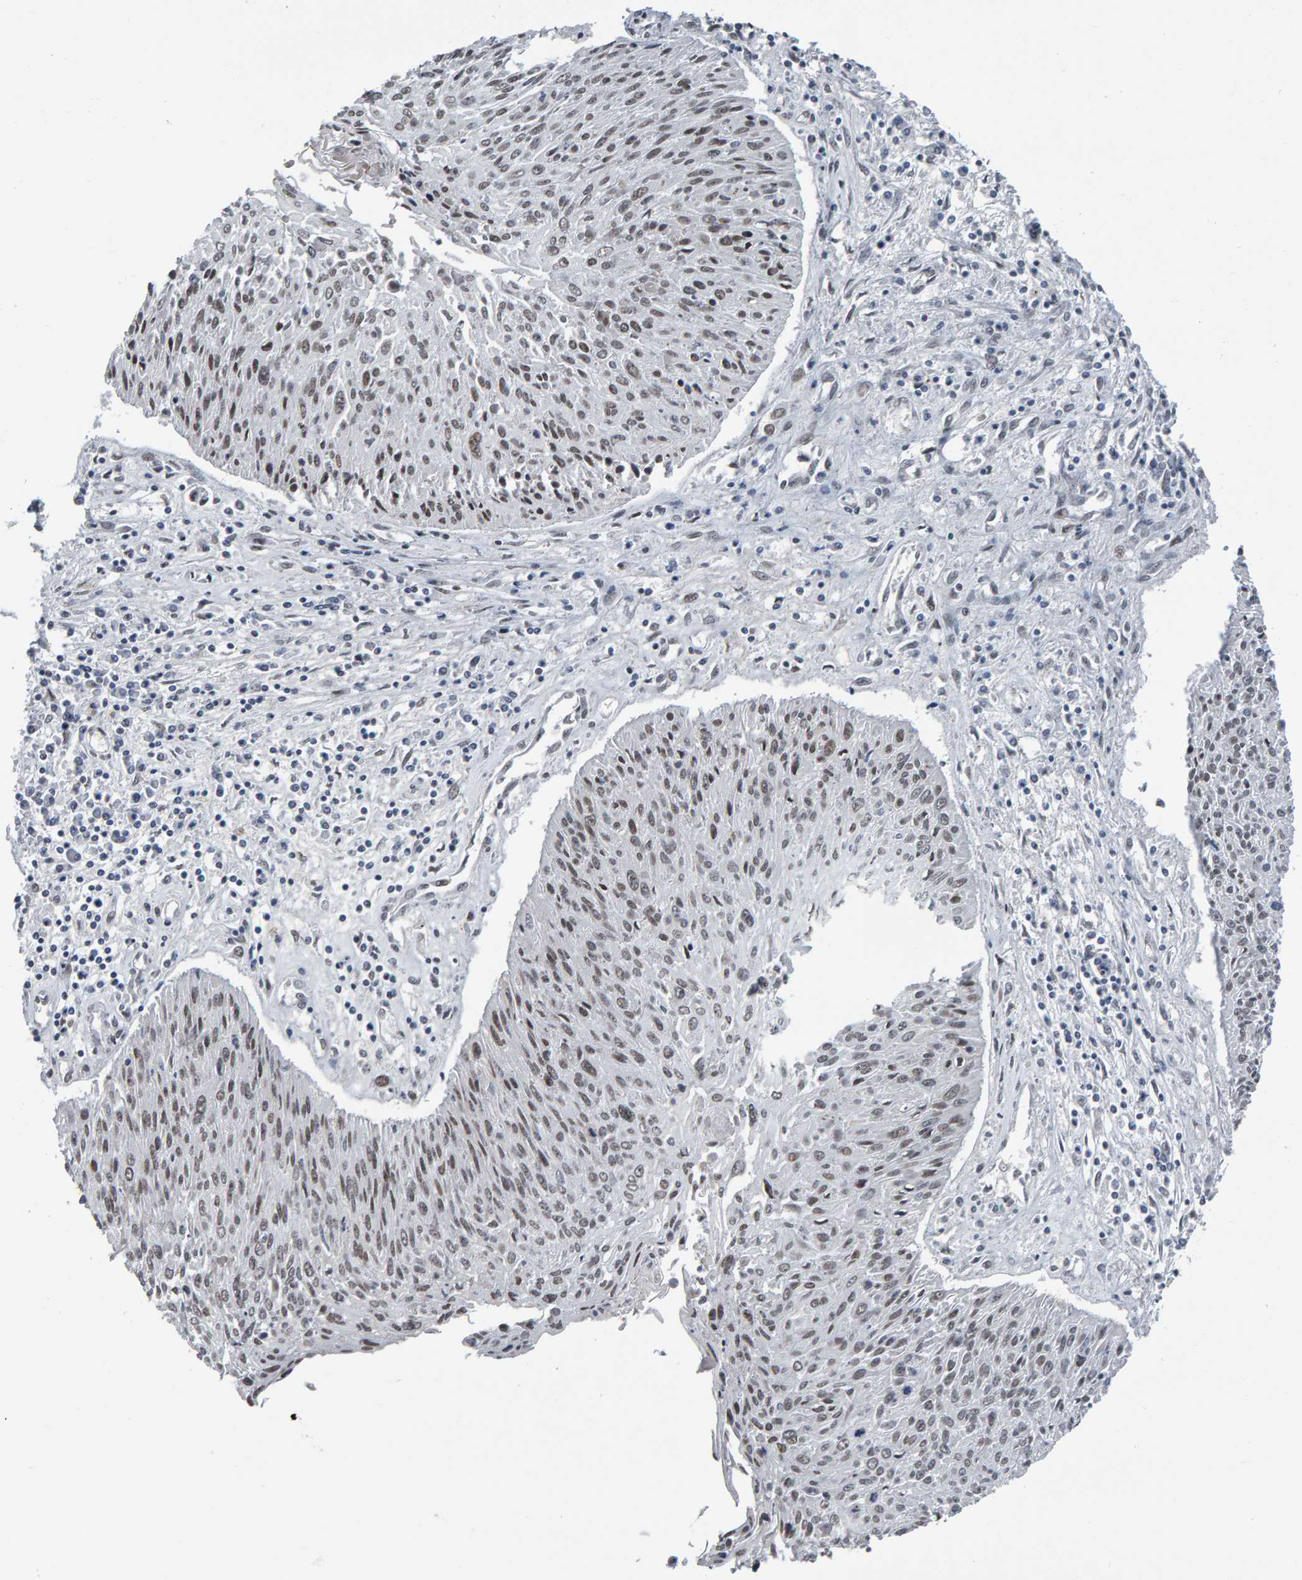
{"staining": {"intensity": "weak", "quantity": ">75%", "location": "nuclear"}, "tissue": "cervical cancer", "cell_type": "Tumor cells", "image_type": "cancer", "snomed": [{"axis": "morphology", "description": "Squamous cell carcinoma, NOS"}, {"axis": "topography", "description": "Cervix"}], "caption": "Cervical cancer tissue displays weak nuclear positivity in about >75% of tumor cells", "gene": "COASY", "patient": {"sex": "female", "age": 51}}